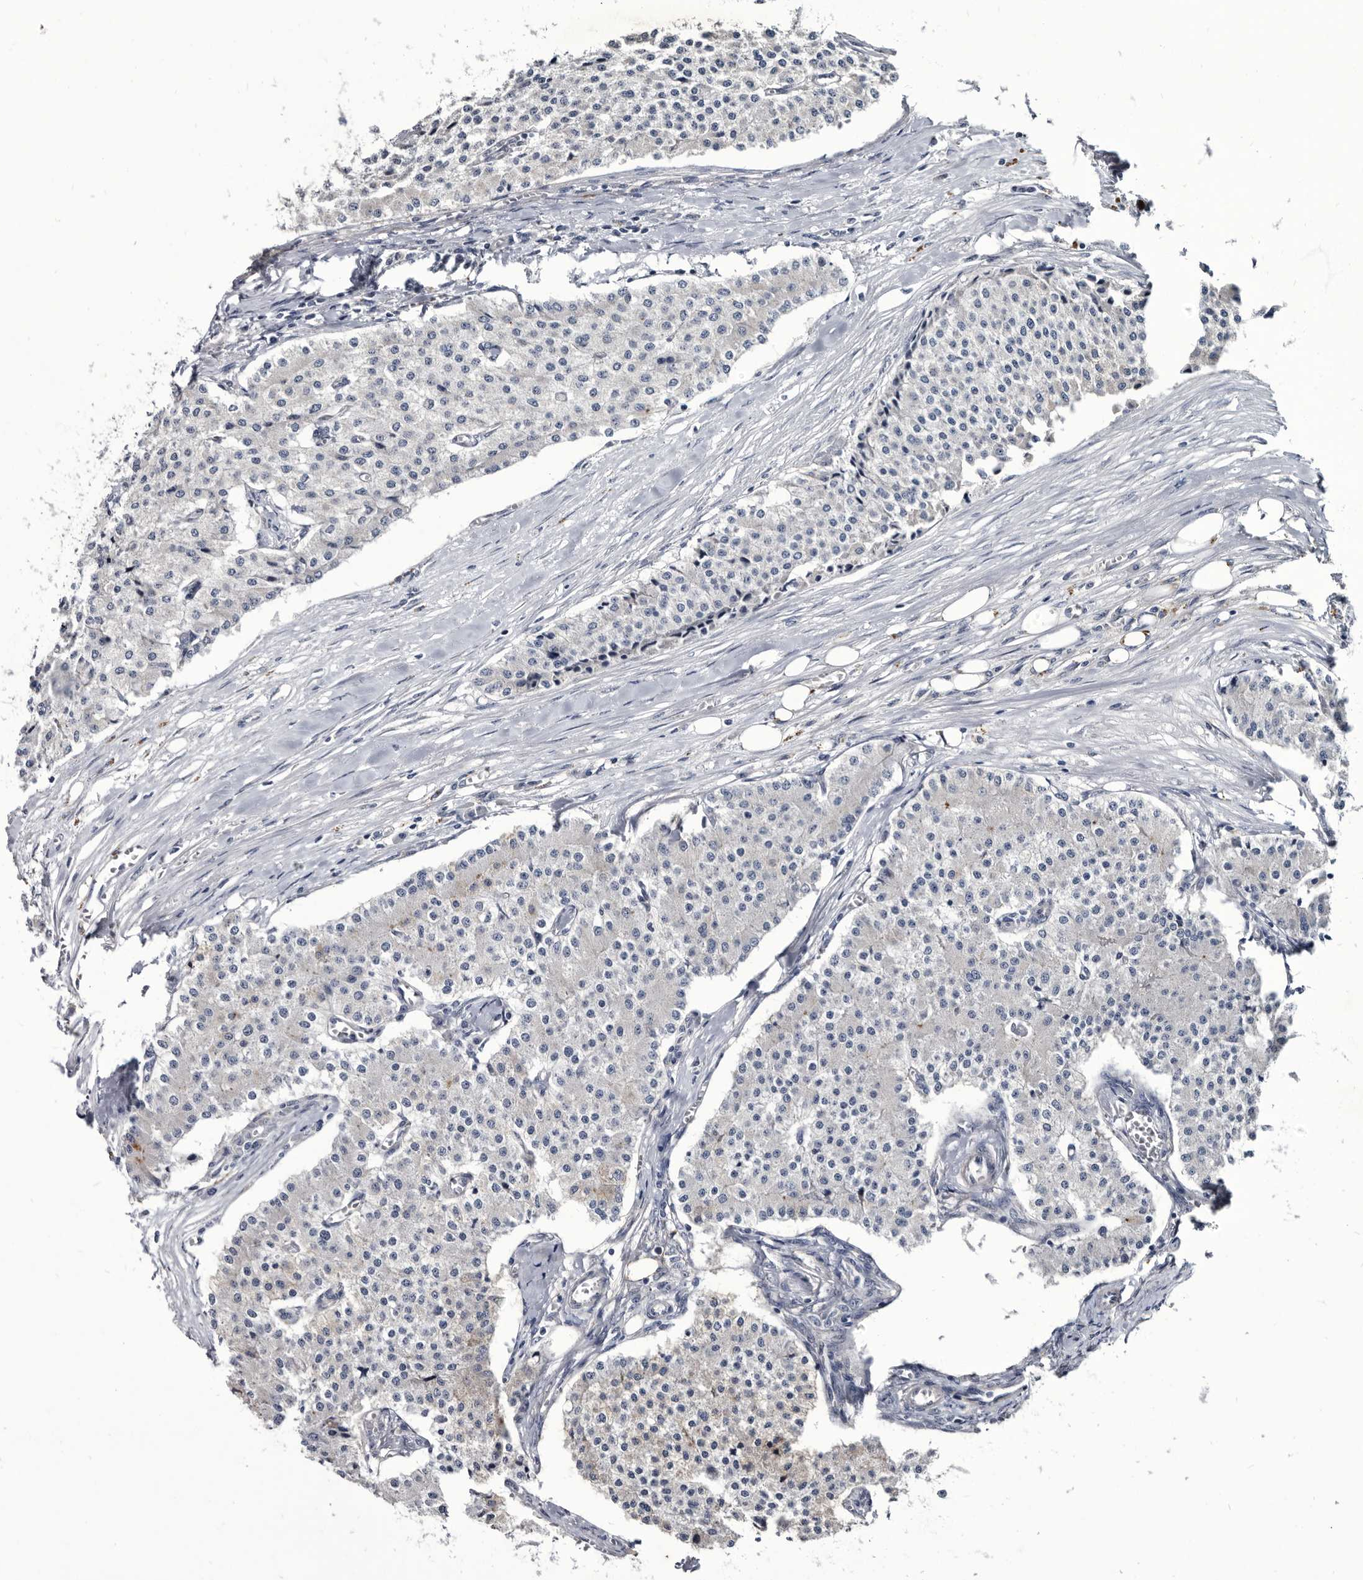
{"staining": {"intensity": "negative", "quantity": "none", "location": "none"}, "tissue": "carcinoid", "cell_type": "Tumor cells", "image_type": "cancer", "snomed": [{"axis": "morphology", "description": "Carcinoid, malignant, NOS"}, {"axis": "topography", "description": "Colon"}], "caption": "Tumor cells are negative for protein expression in human malignant carcinoid. Nuclei are stained in blue.", "gene": "PROM1", "patient": {"sex": "female", "age": 52}}